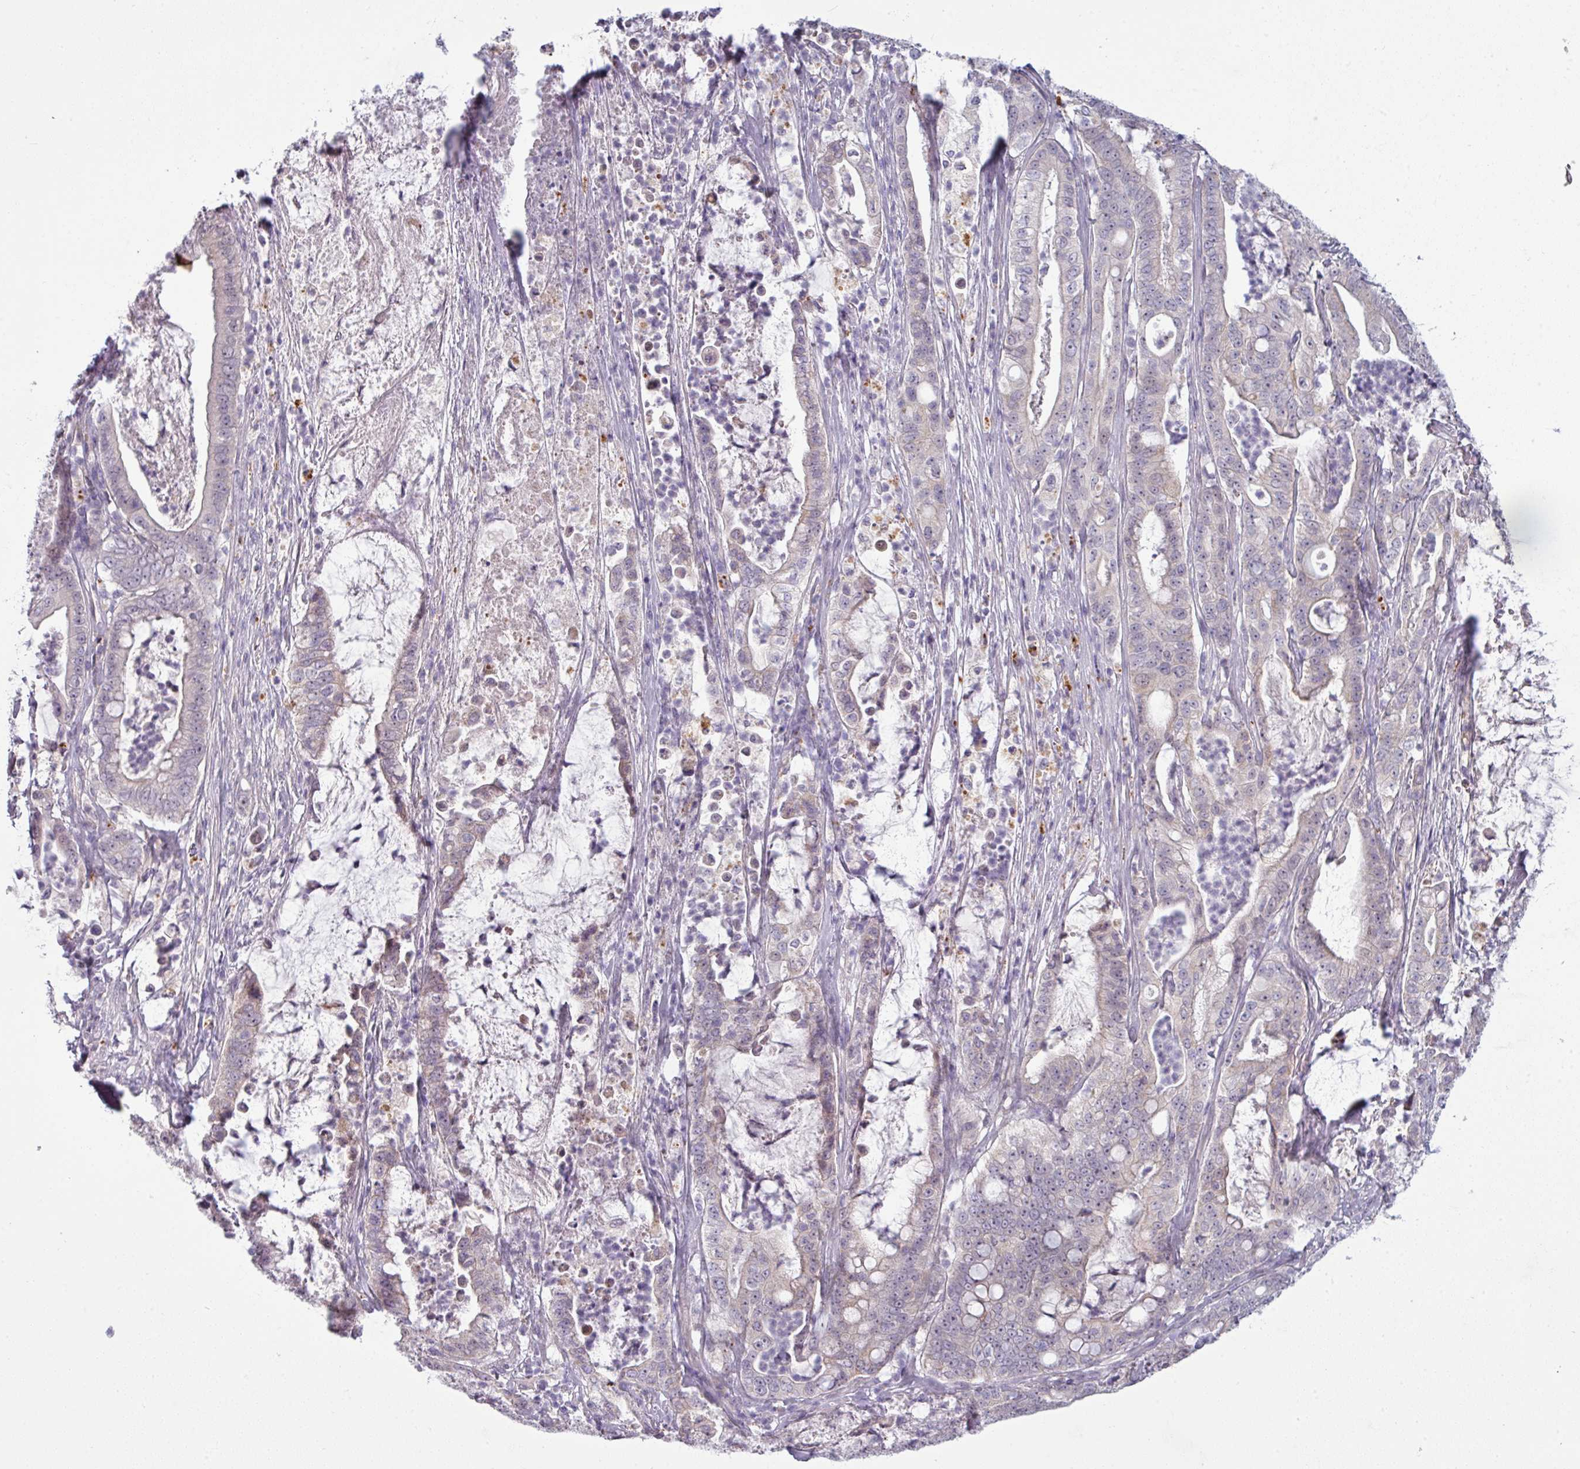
{"staining": {"intensity": "weak", "quantity": "<25%", "location": "cytoplasmic/membranous"}, "tissue": "pancreatic cancer", "cell_type": "Tumor cells", "image_type": "cancer", "snomed": [{"axis": "morphology", "description": "Adenocarcinoma, NOS"}, {"axis": "topography", "description": "Pancreas"}], "caption": "Tumor cells show no significant protein positivity in adenocarcinoma (pancreatic).", "gene": "C2orf16", "patient": {"sex": "male", "age": 71}}